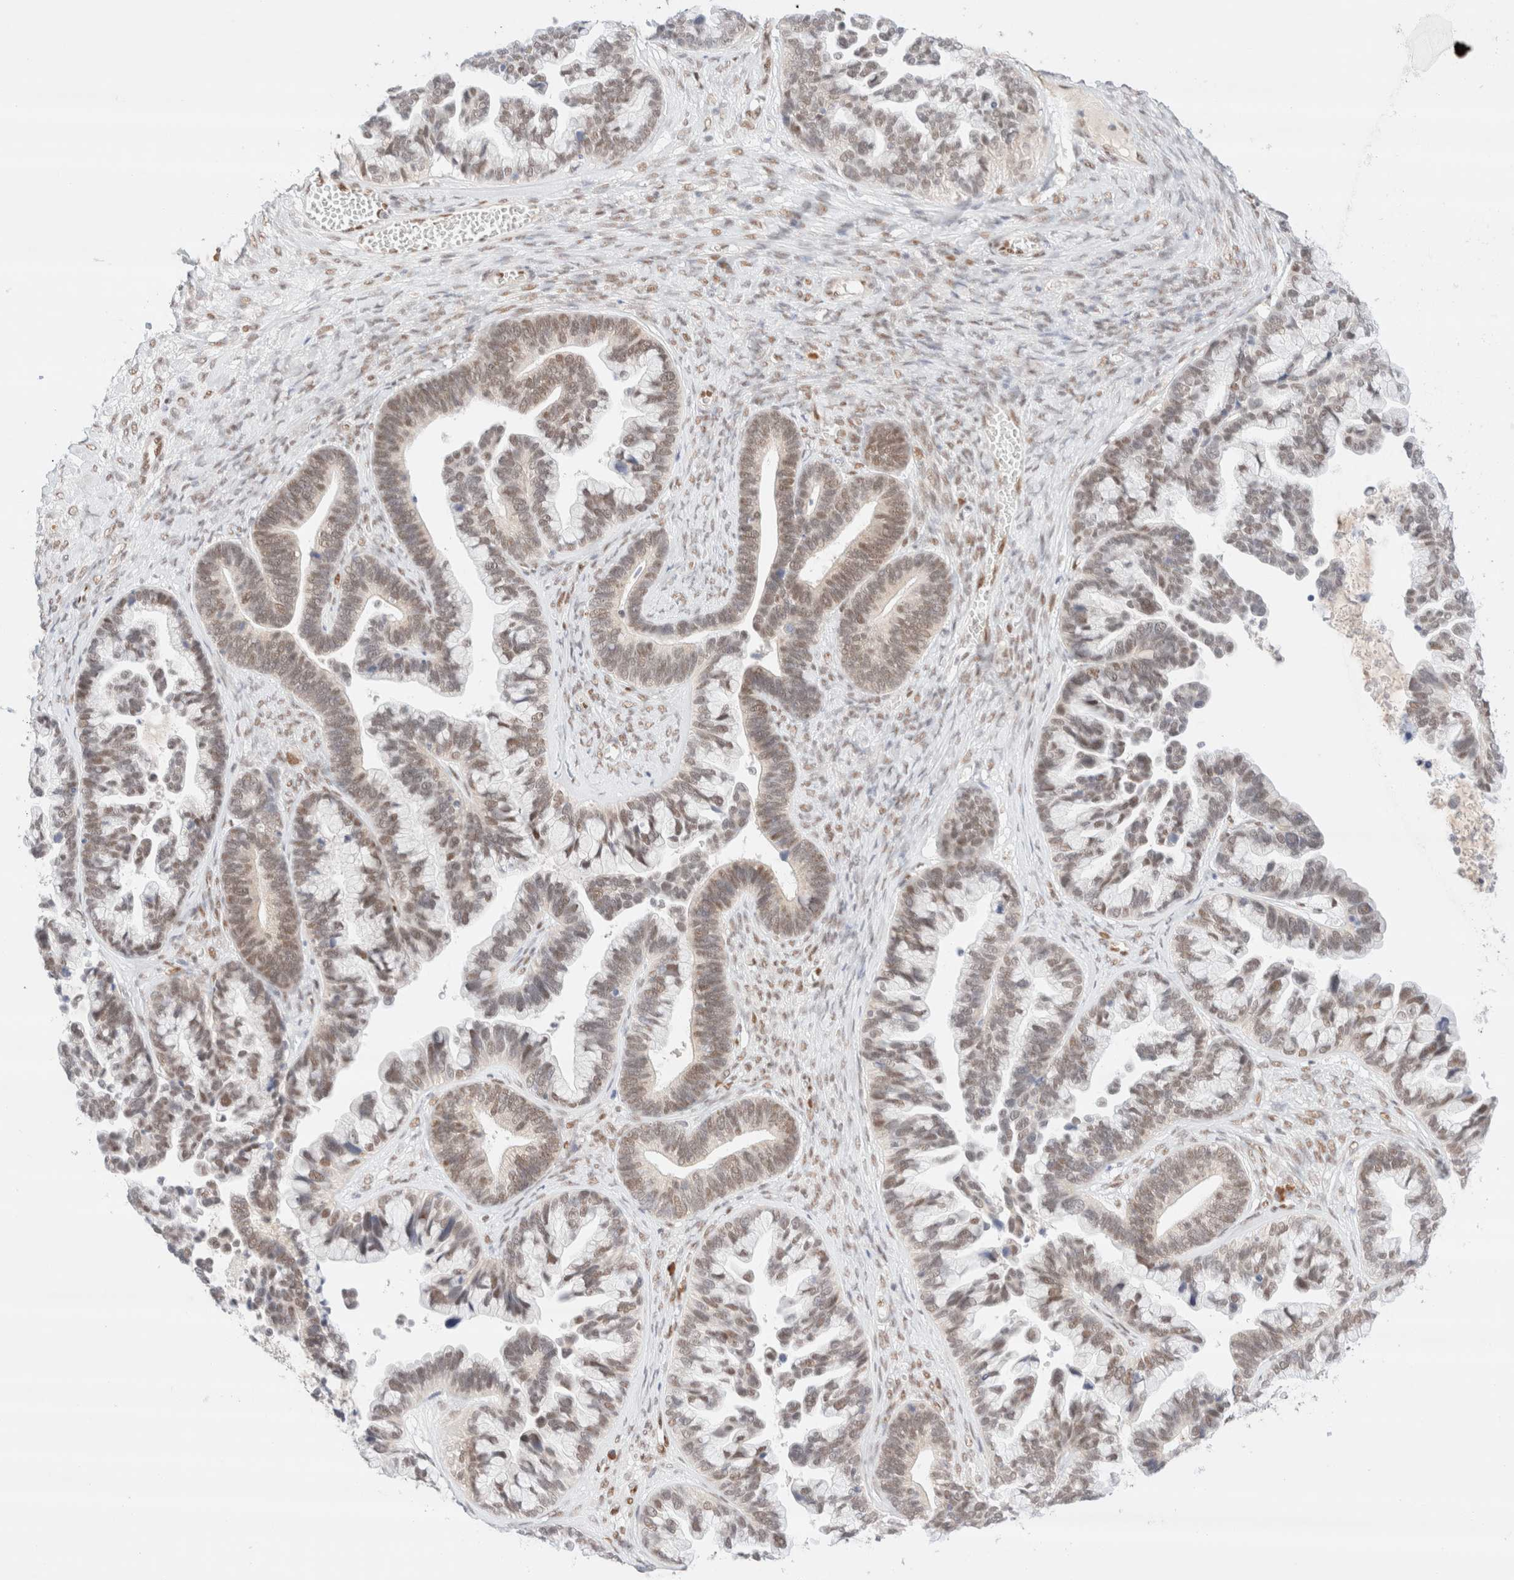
{"staining": {"intensity": "moderate", "quantity": ">75%", "location": "nuclear"}, "tissue": "ovarian cancer", "cell_type": "Tumor cells", "image_type": "cancer", "snomed": [{"axis": "morphology", "description": "Cystadenocarcinoma, serous, NOS"}, {"axis": "topography", "description": "Ovary"}], "caption": "Immunohistochemical staining of human ovarian serous cystadenocarcinoma exhibits medium levels of moderate nuclear protein staining in about >75% of tumor cells.", "gene": "CIC", "patient": {"sex": "female", "age": 56}}